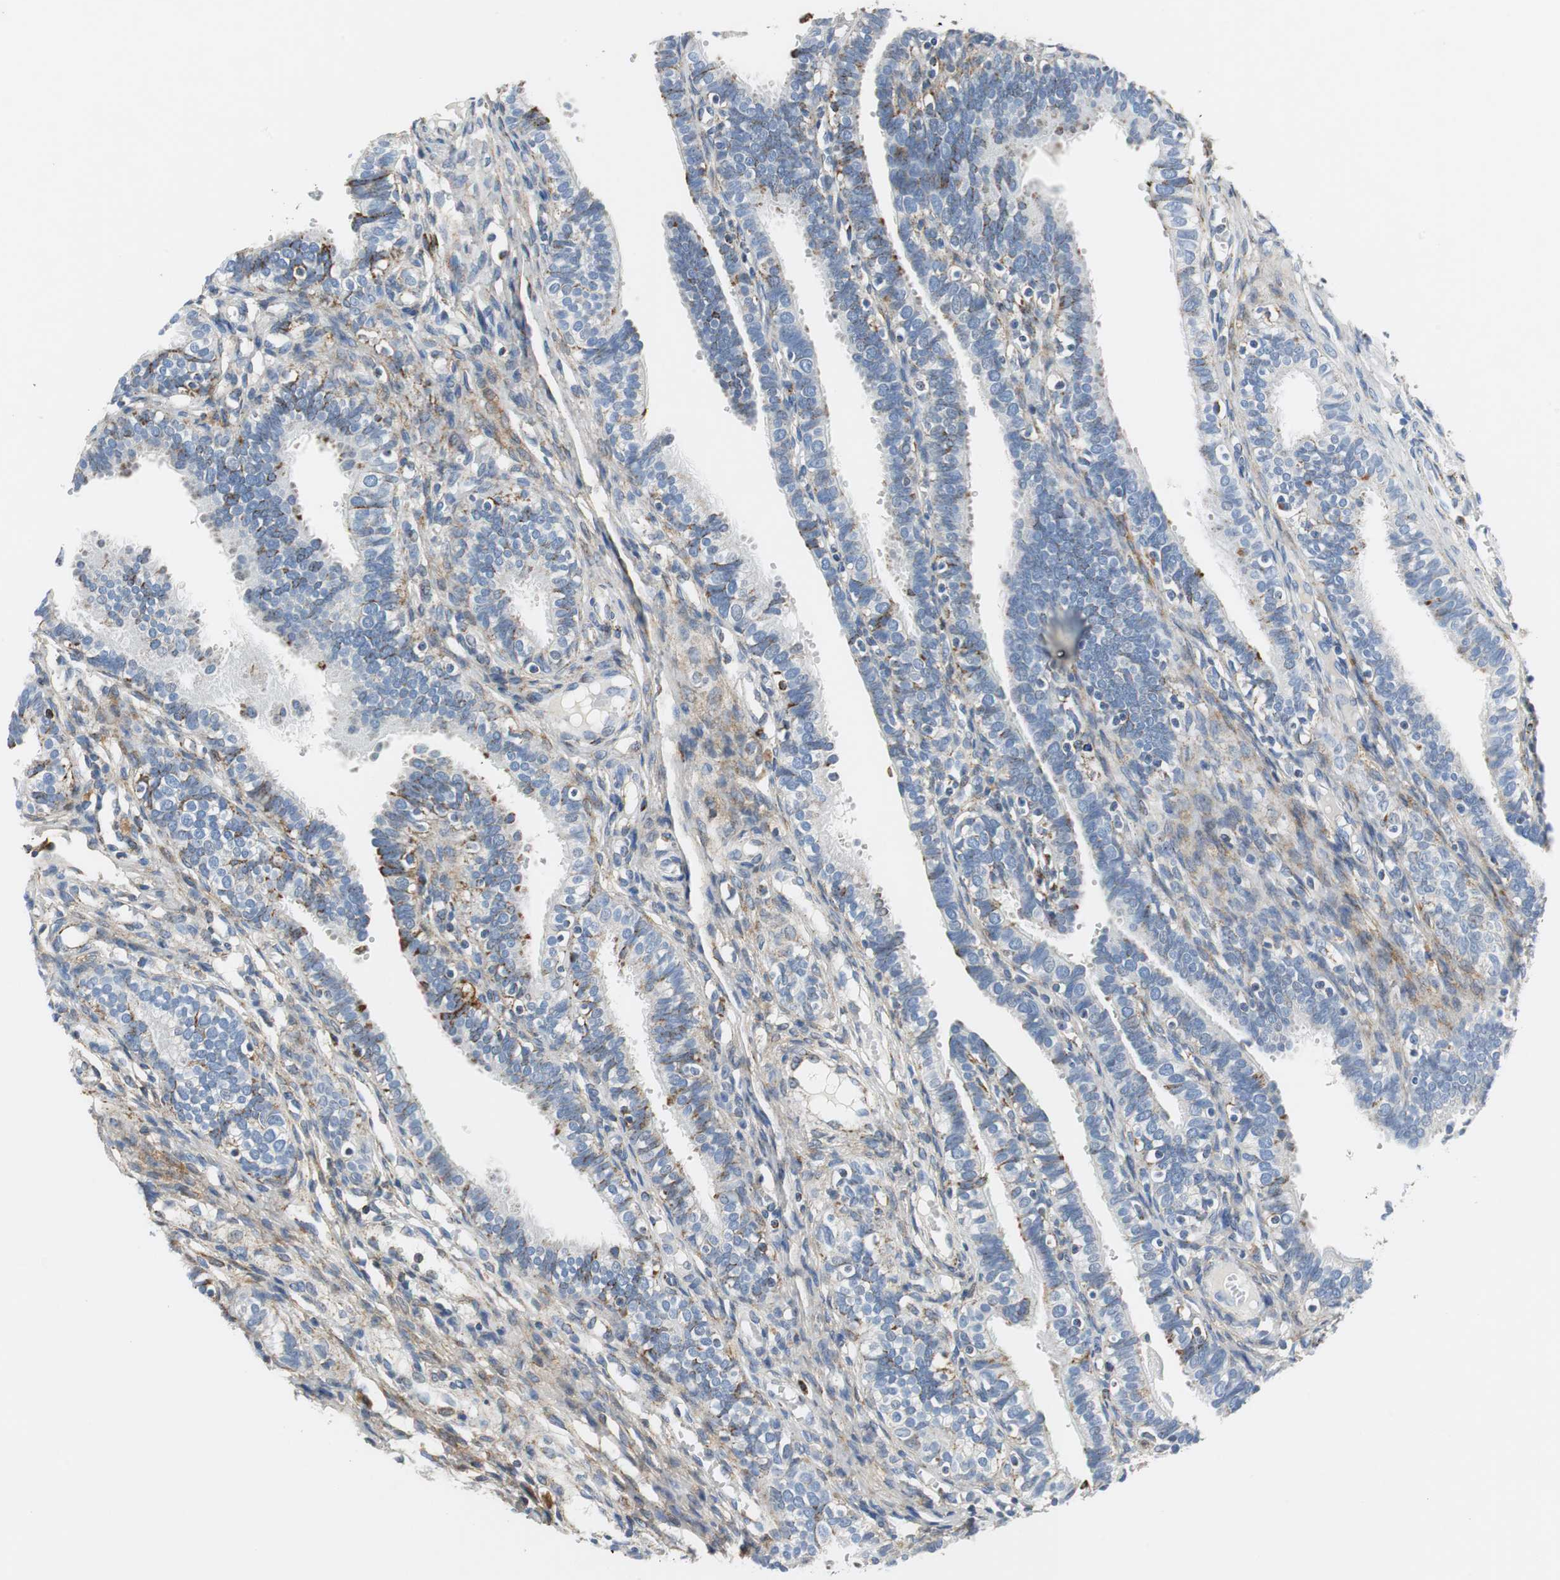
{"staining": {"intensity": "strong", "quantity": ">75%", "location": "cytoplasmic/membranous"}, "tissue": "fallopian tube", "cell_type": "Glandular cells", "image_type": "normal", "snomed": [{"axis": "morphology", "description": "Normal tissue, NOS"}, {"axis": "topography", "description": "Fallopian tube"}, {"axis": "topography", "description": "Placenta"}], "caption": "Immunohistochemistry (IHC) micrograph of normal human fallopian tube stained for a protein (brown), which exhibits high levels of strong cytoplasmic/membranous staining in about >75% of glandular cells.", "gene": "C1QTNF7", "patient": {"sex": "female", "age": 34}}